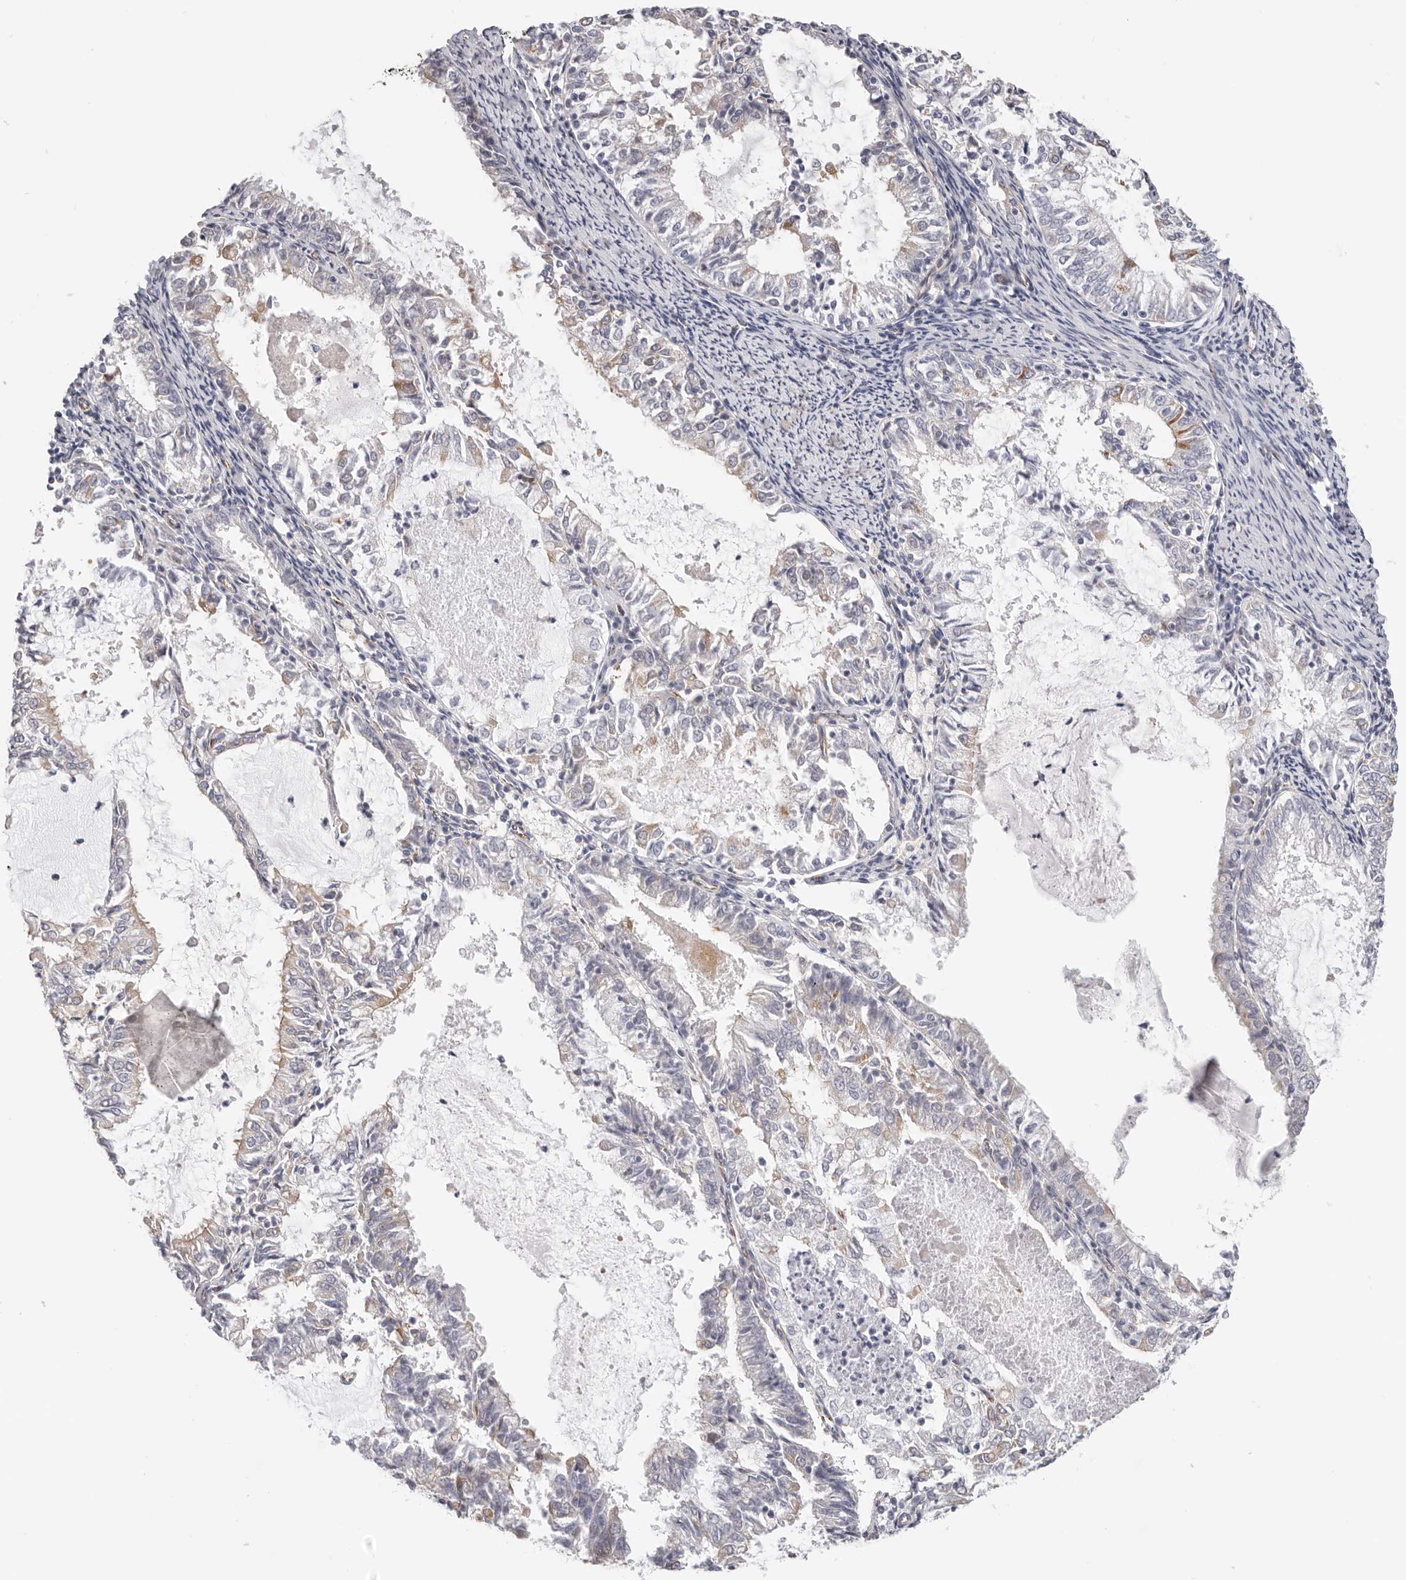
{"staining": {"intensity": "weak", "quantity": "<25%", "location": "cytoplasmic/membranous"}, "tissue": "endometrial cancer", "cell_type": "Tumor cells", "image_type": "cancer", "snomed": [{"axis": "morphology", "description": "Adenocarcinoma, NOS"}, {"axis": "topography", "description": "Endometrium"}], "caption": "A high-resolution micrograph shows immunohistochemistry staining of endometrial cancer (adenocarcinoma), which shows no significant positivity in tumor cells.", "gene": "AFDN", "patient": {"sex": "female", "age": 57}}